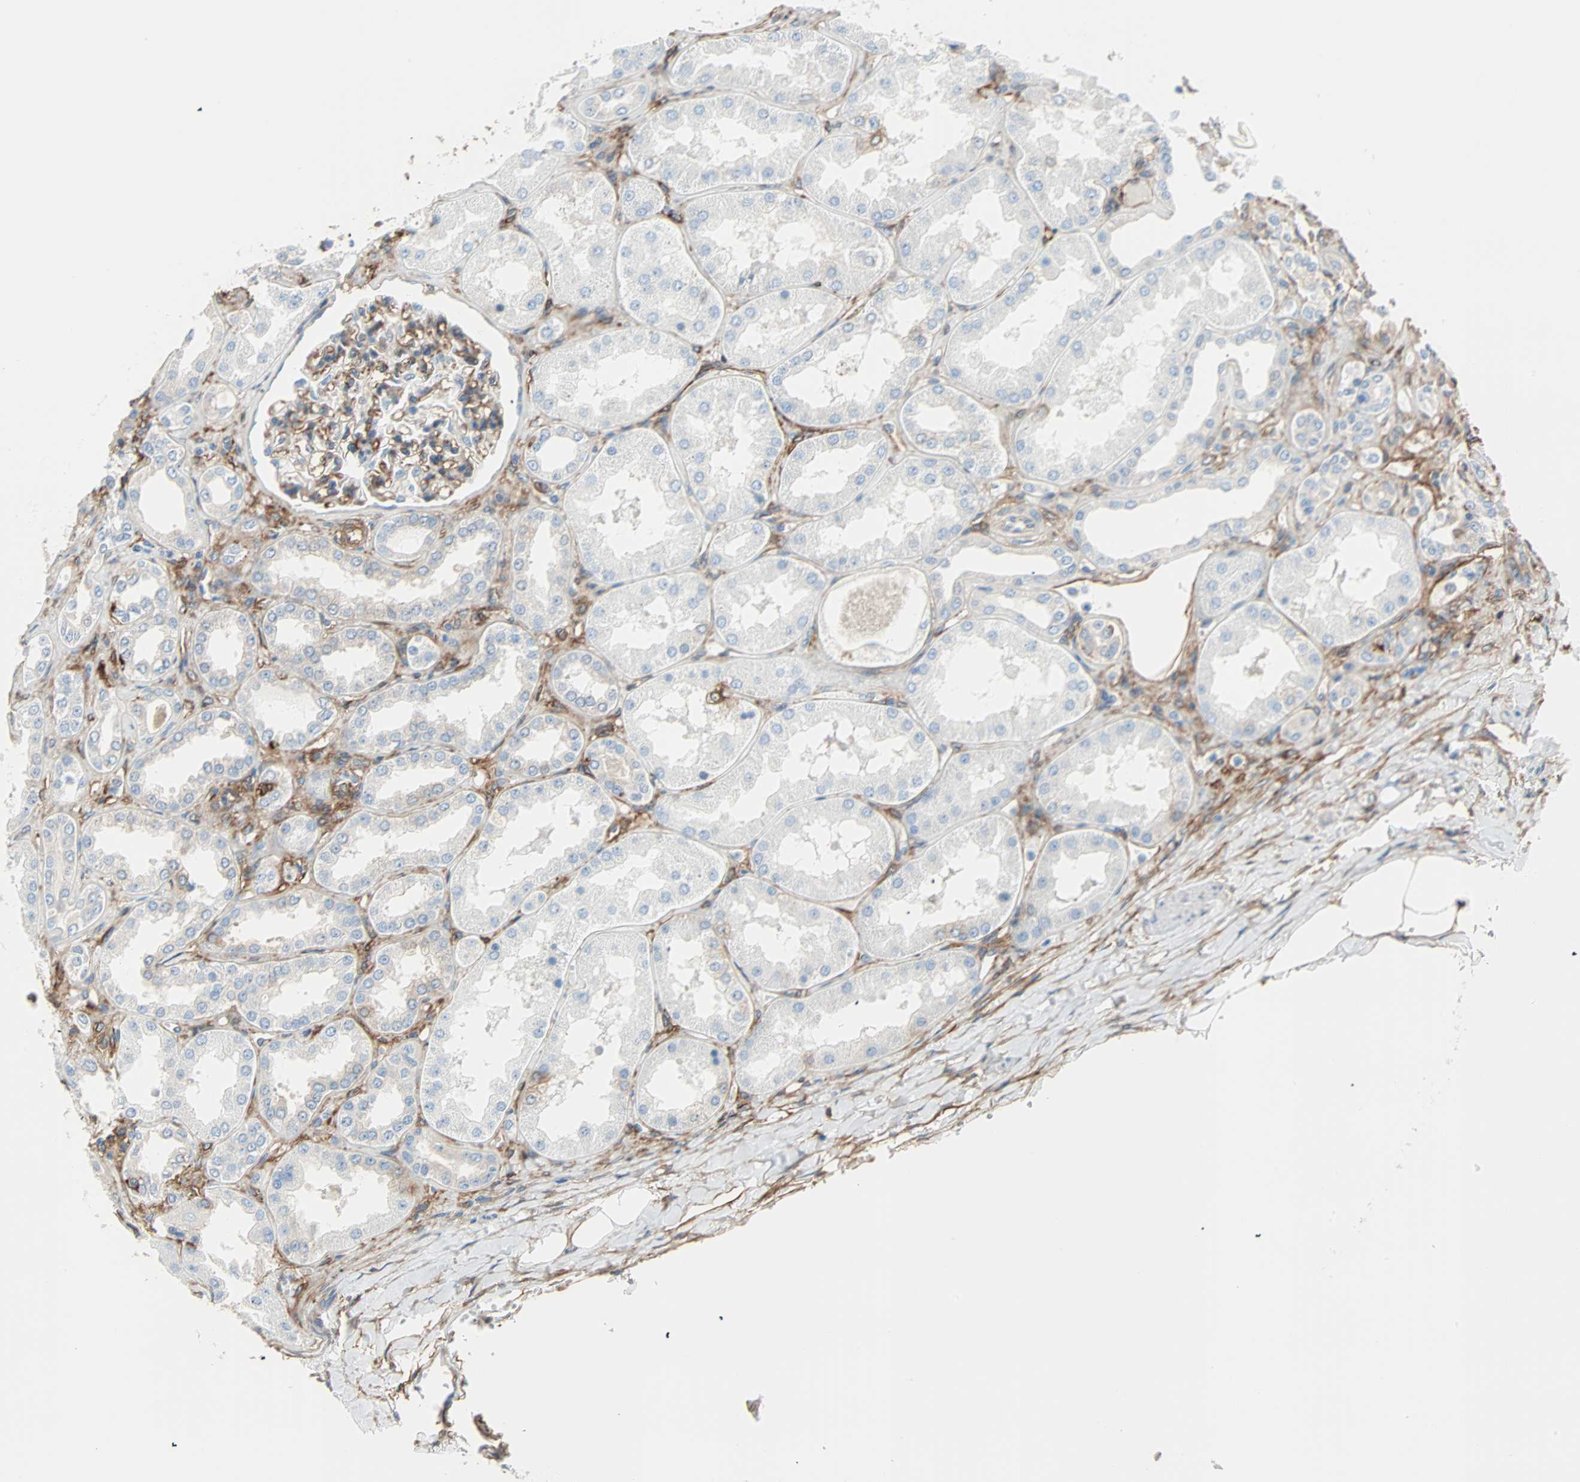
{"staining": {"intensity": "moderate", "quantity": "25%-75%", "location": "cytoplasmic/membranous"}, "tissue": "kidney", "cell_type": "Cells in glomeruli", "image_type": "normal", "snomed": [{"axis": "morphology", "description": "Normal tissue, NOS"}, {"axis": "topography", "description": "Kidney"}], "caption": "Protein staining of normal kidney shows moderate cytoplasmic/membranous staining in approximately 25%-75% of cells in glomeruli.", "gene": "EPB41L2", "patient": {"sex": "female", "age": 56}}